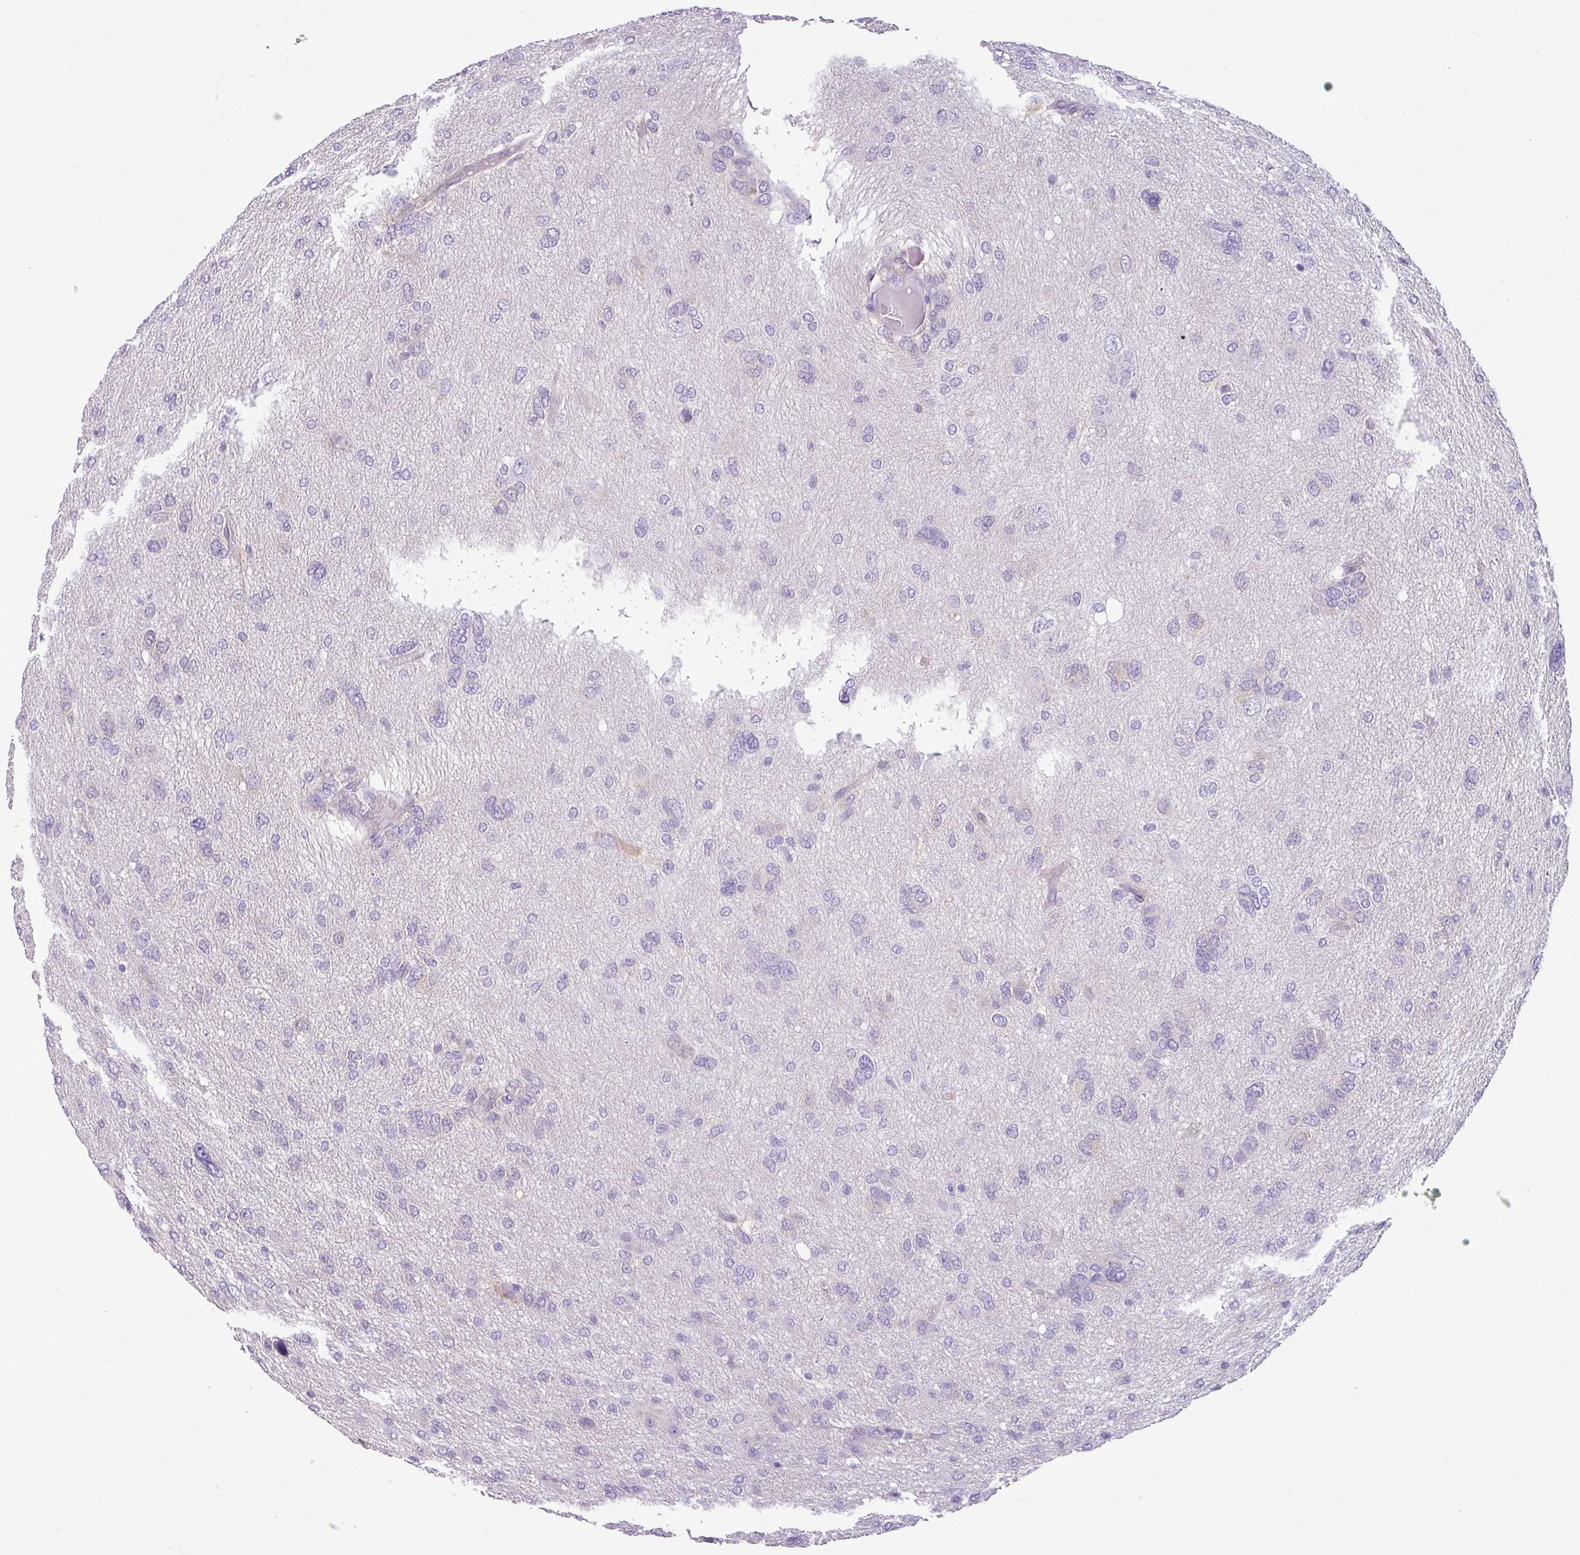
{"staining": {"intensity": "negative", "quantity": "none", "location": "none"}, "tissue": "glioma", "cell_type": "Tumor cells", "image_type": "cancer", "snomed": [{"axis": "morphology", "description": "Glioma, malignant, High grade"}, {"axis": "topography", "description": "Brain"}], "caption": "Glioma was stained to show a protein in brown. There is no significant staining in tumor cells.", "gene": "PARD6G", "patient": {"sex": "female", "age": 59}}